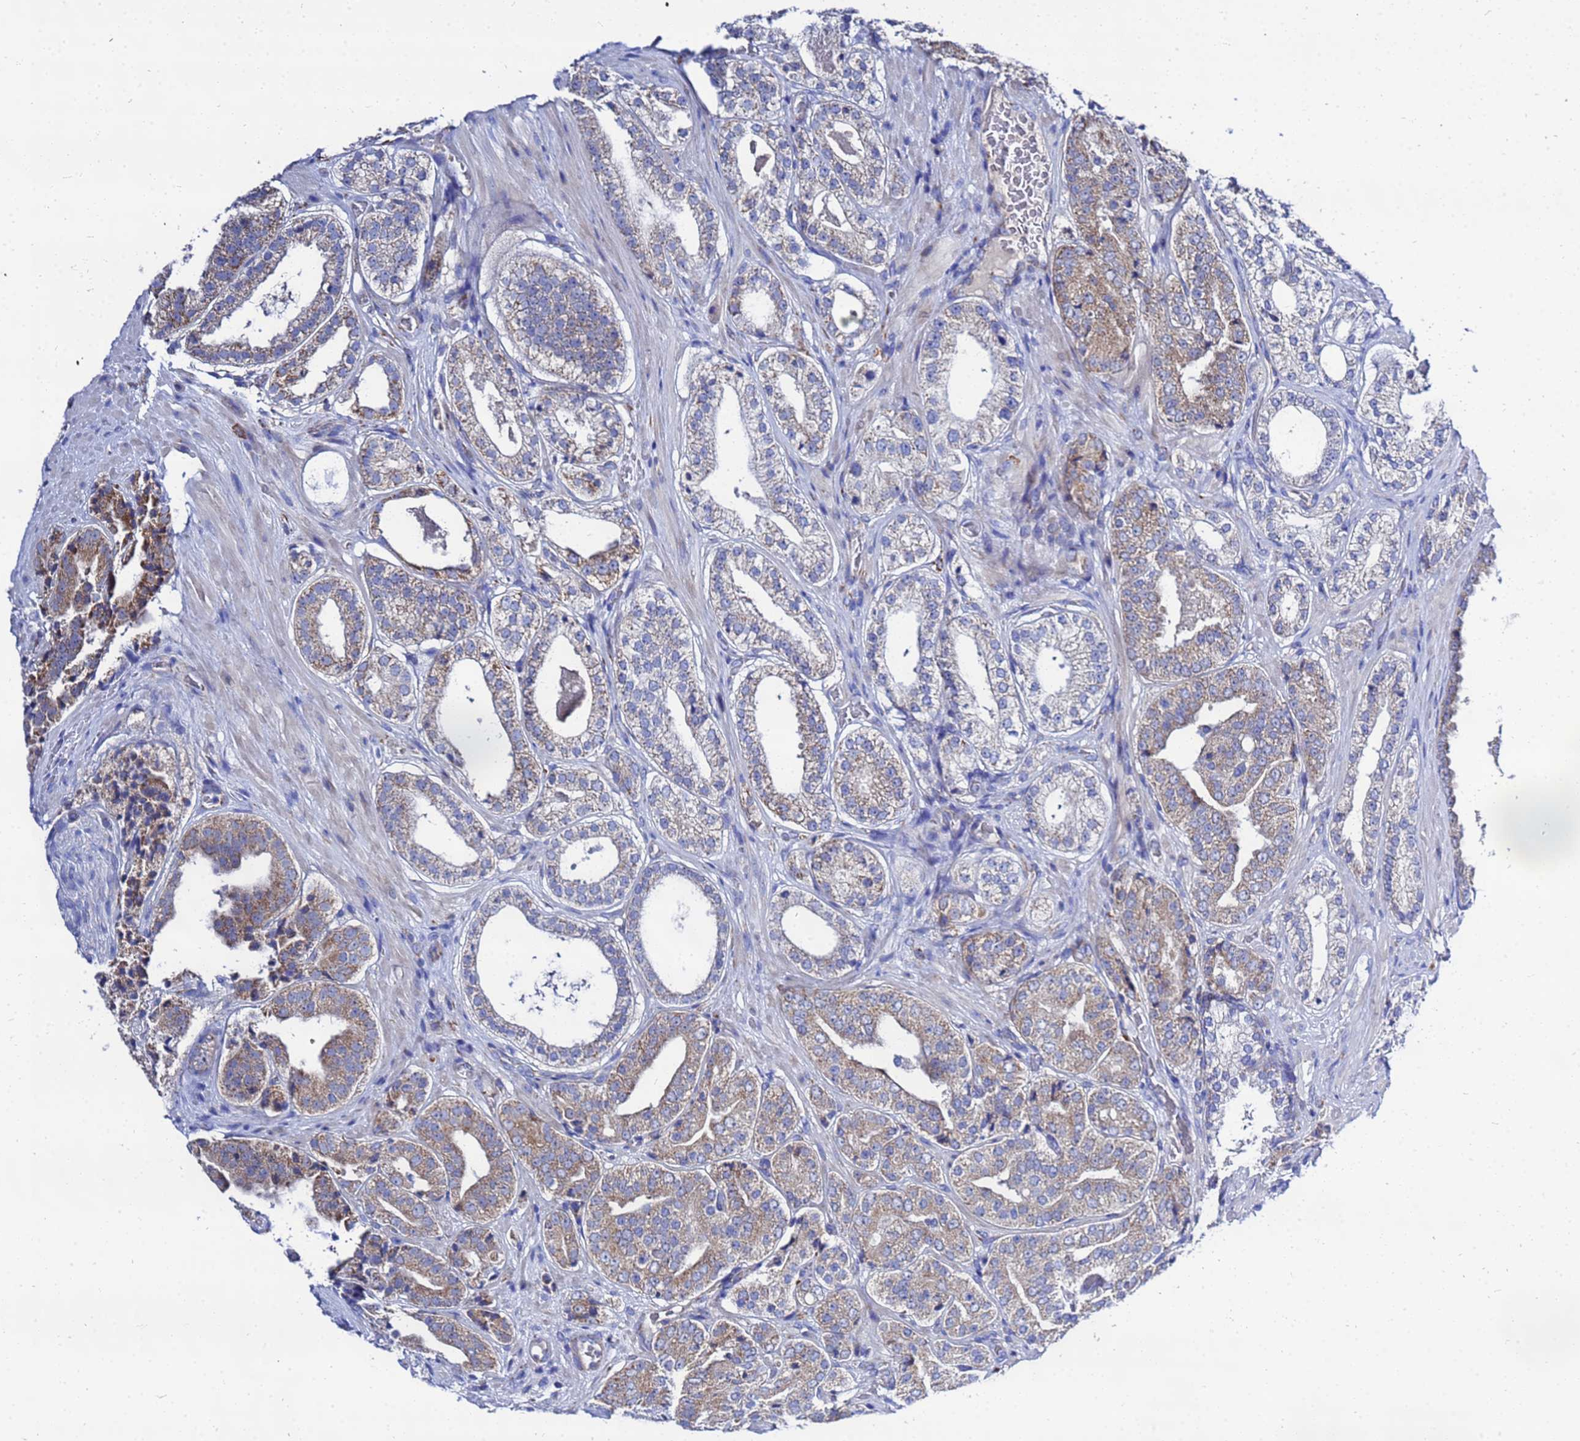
{"staining": {"intensity": "weak", "quantity": "25%-75%", "location": "cytoplasmic/membranous"}, "tissue": "prostate cancer", "cell_type": "Tumor cells", "image_type": "cancer", "snomed": [{"axis": "morphology", "description": "Adenocarcinoma, High grade"}, {"axis": "topography", "description": "Prostate"}], "caption": "Weak cytoplasmic/membranous positivity for a protein is present in approximately 25%-75% of tumor cells of prostate cancer using immunohistochemistry (IHC).", "gene": "FAHD2A", "patient": {"sex": "male", "age": 71}}